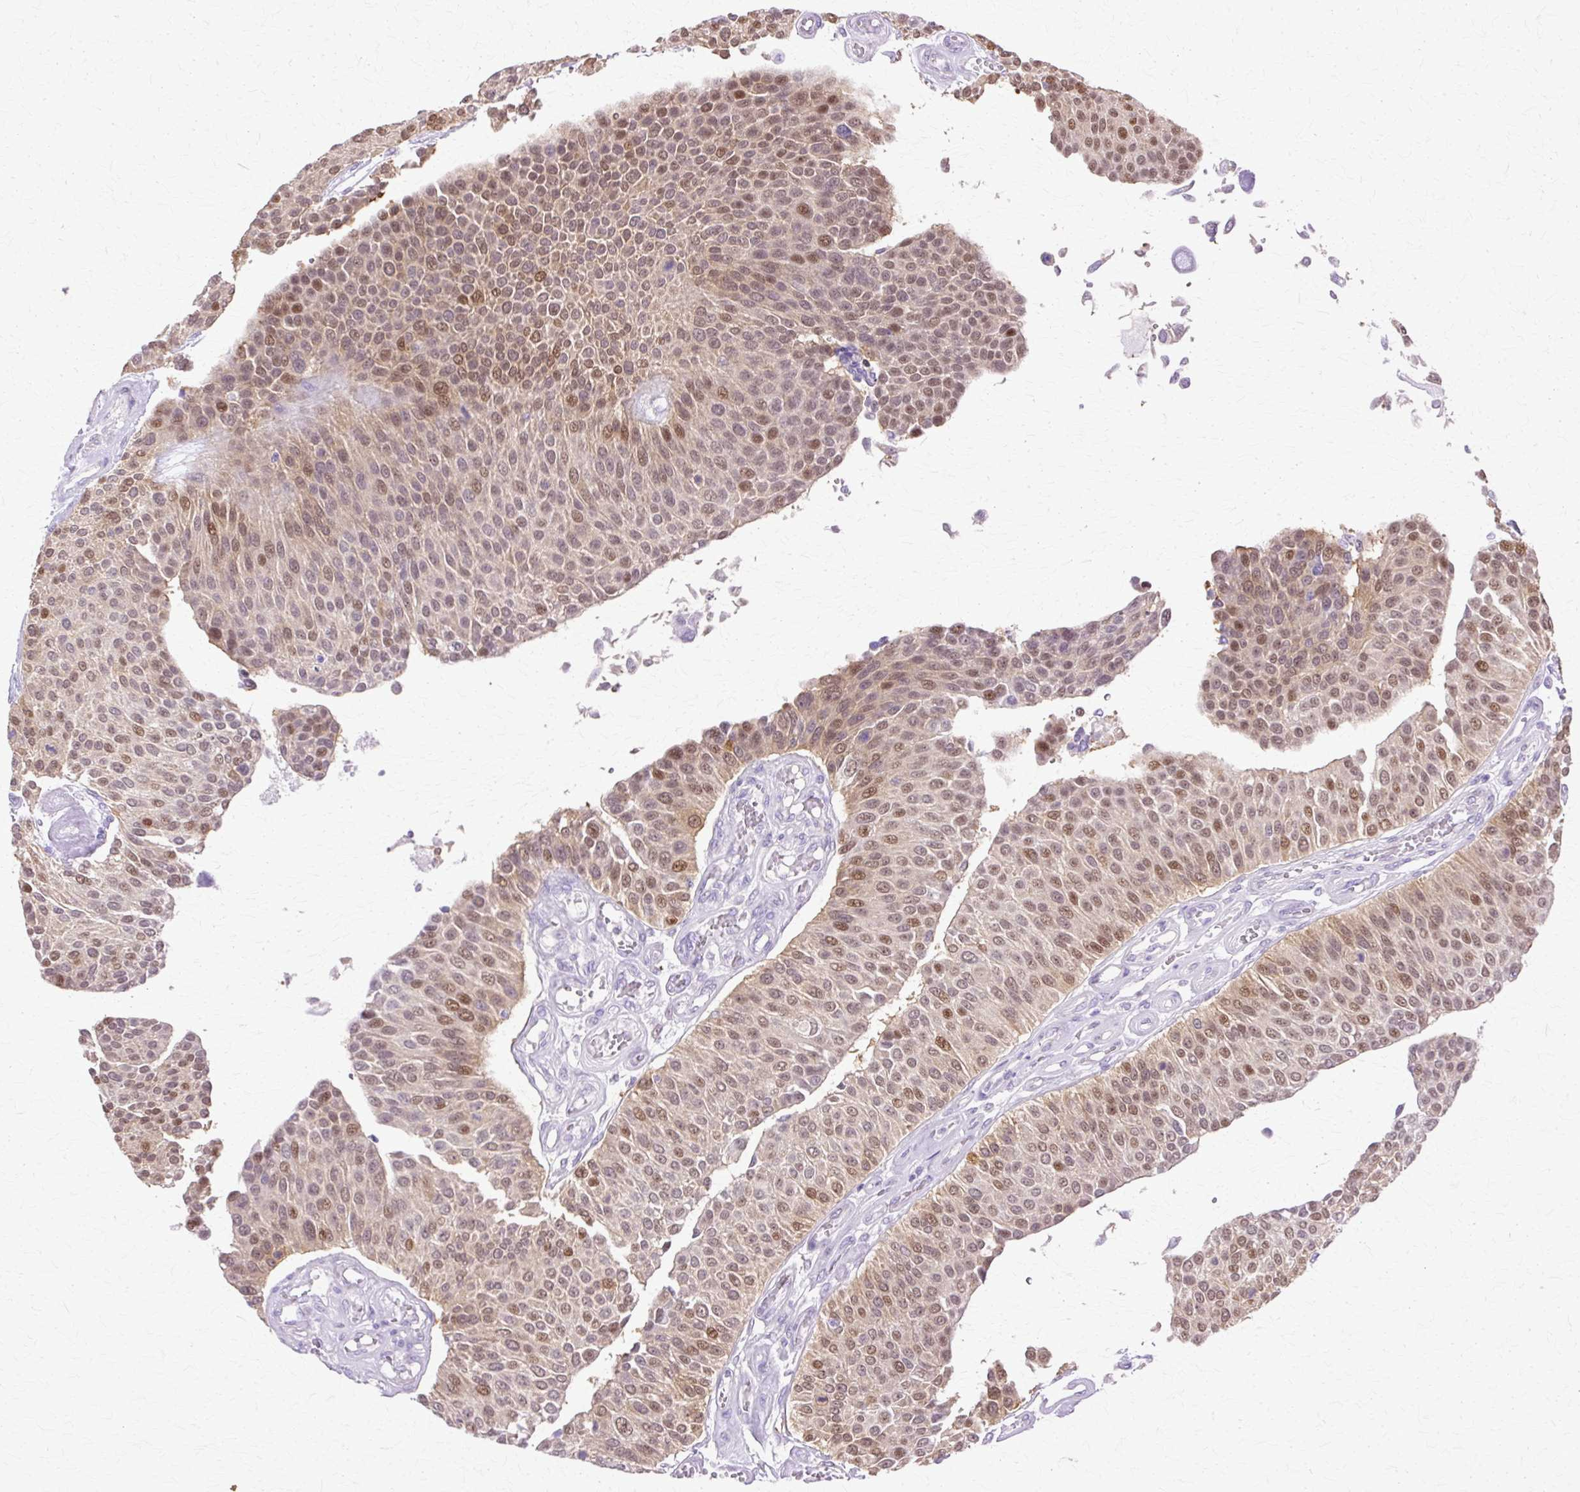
{"staining": {"intensity": "moderate", "quantity": "25%-75%", "location": "nuclear"}, "tissue": "urothelial cancer", "cell_type": "Tumor cells", "image_type": "cancer", "snomed": [{"axis": "morphology", "description": "Urothelial carcinoma, NOS"}, {"axis": "topography", "description": "Urinary bladder"}], "caption": "DAB (3,3'-diaminobenzidine) immunohistochemical staining of transitional cell carcinoma exhibits moderate nuclear protein positivity in approximately 25%-75% of tumor cells.", "gene": "HSPA8", "patient": {"sex": "male", "age": 55}}